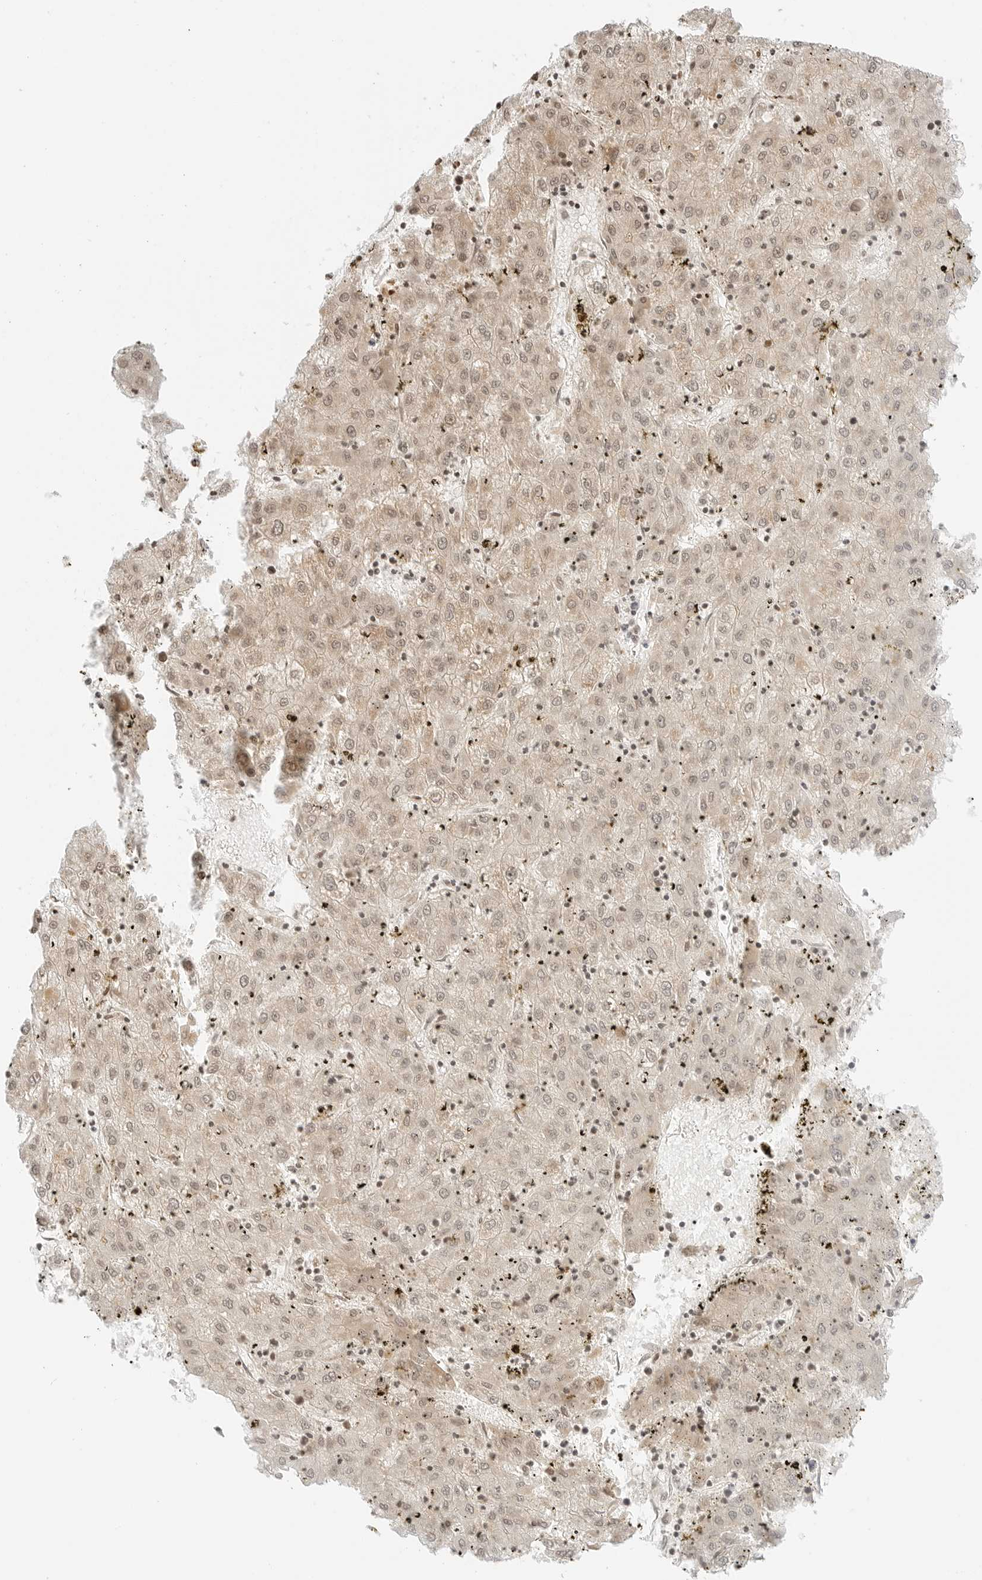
{"staining": {"intensity": "weak", "quantity": ">75%", "location": "cytoplasmic/membranous,nuclear"}, "tissue": "liver cancer", "cell_type": "Tumor cells", "image_type": "cancer", "snomed": [{"axis": "morphology", "description": "Carcinoma, Hepatocellular, NOS"}, {"axis": "topography", "description": "Liver"}], "caption": "This micrograph exhibits immunohistochemistry (IHC) staining of liver cancer (hepatocellular carcinoma), with low weak cytoplasmic/membranous and nuclear positivity in about >75% of tumor cells.", "gene": "RPS6KL1", "patient": {"sex": "male", "age": 72}}